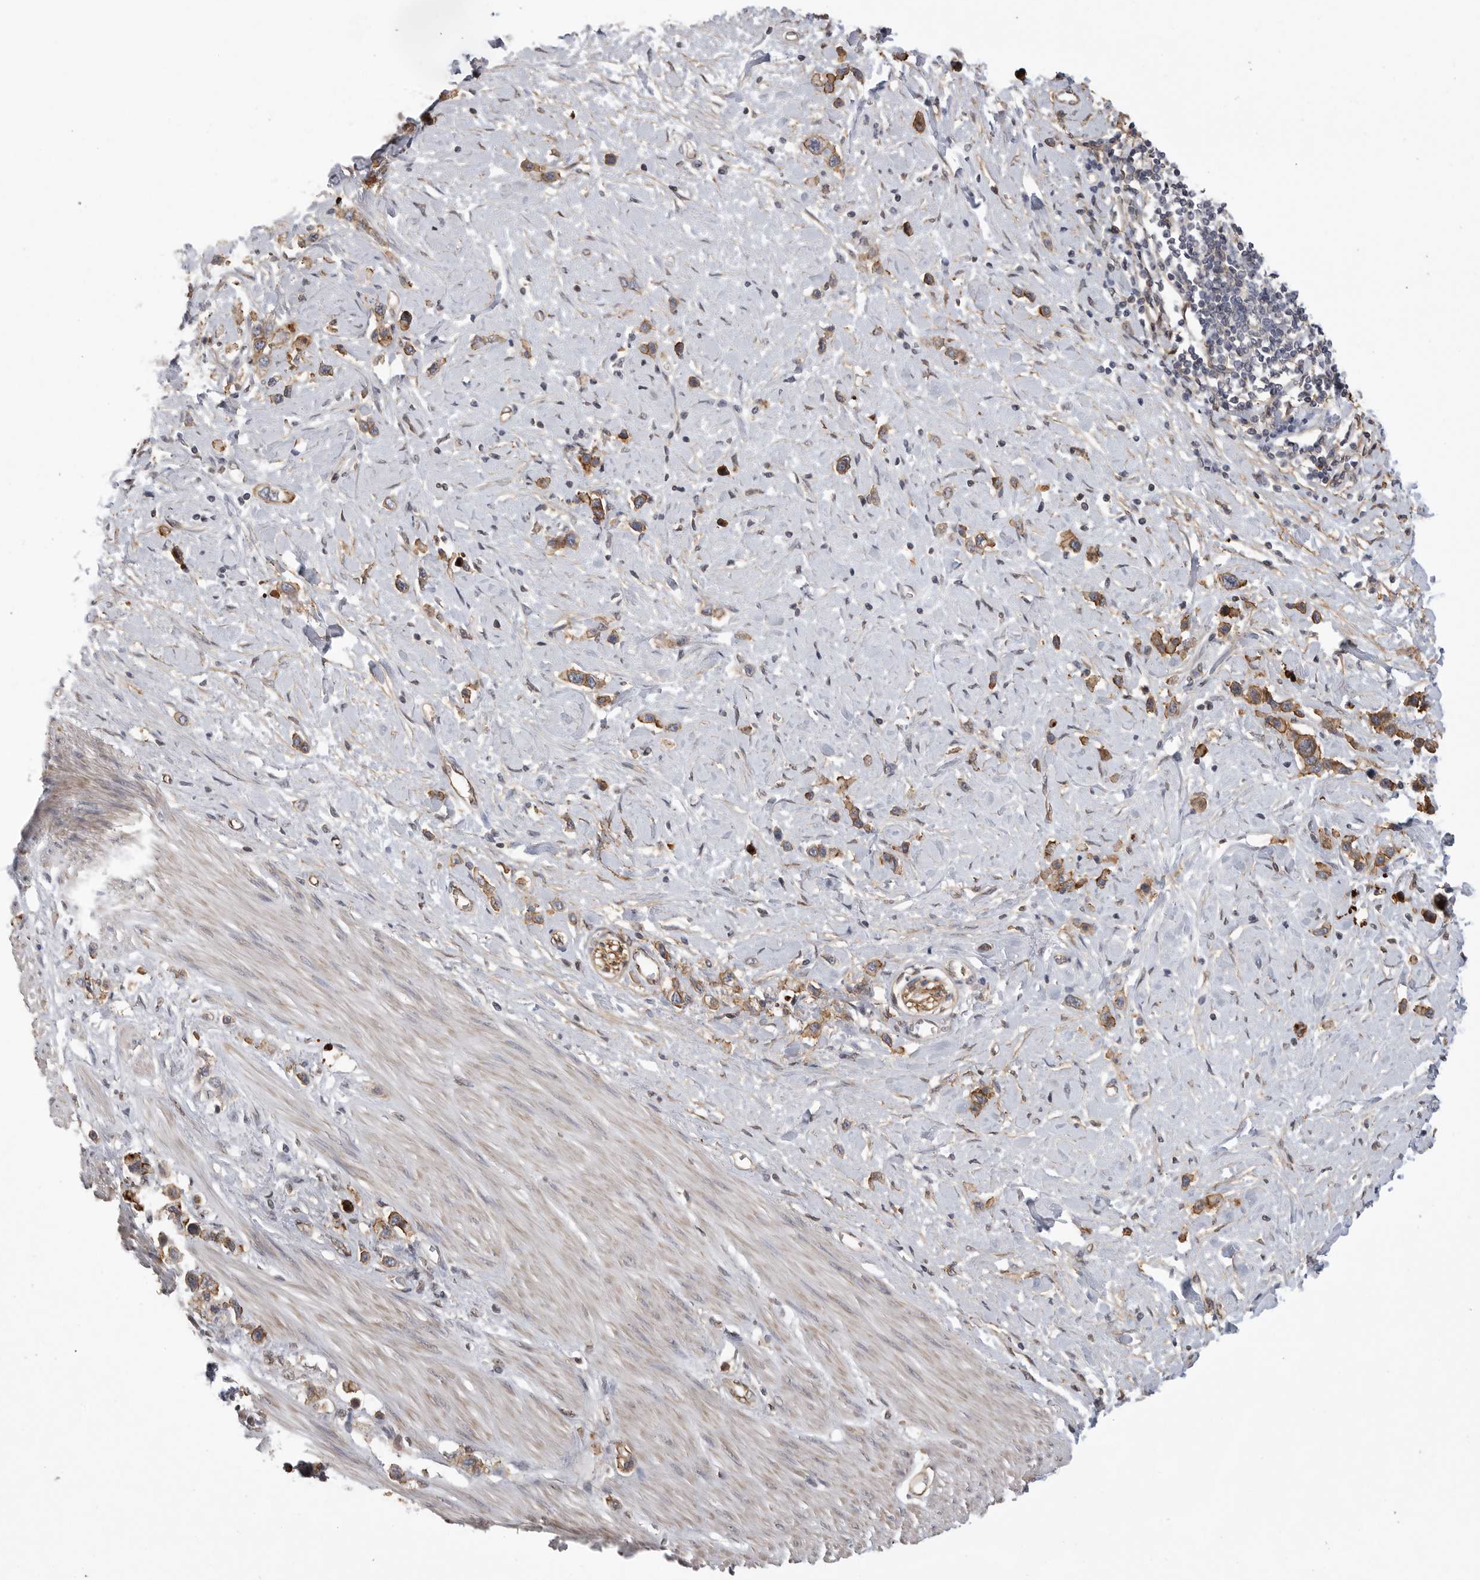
{"staining": {"intensity": "moderate", "quantity": ">75%", "location": "cytoplasmic/membranous"}, "tissue": "stomach cancer", "cell_type": "Tumor cells", "image_type": "cancer", "snomed": [{"axis": "morphology", "description": "Adenocarcinoma, NOS"}, {"axis": "topography", "description": "Stomach"}], "caption": "The image demonstrates staining of adenocarcinoma (stomach), revealing moderate cytoplasmic/membranous protein staining (brown color) within tumor cells.", "gene": "NECTIN1", "patient": {"sex": "female", "age": 65}}